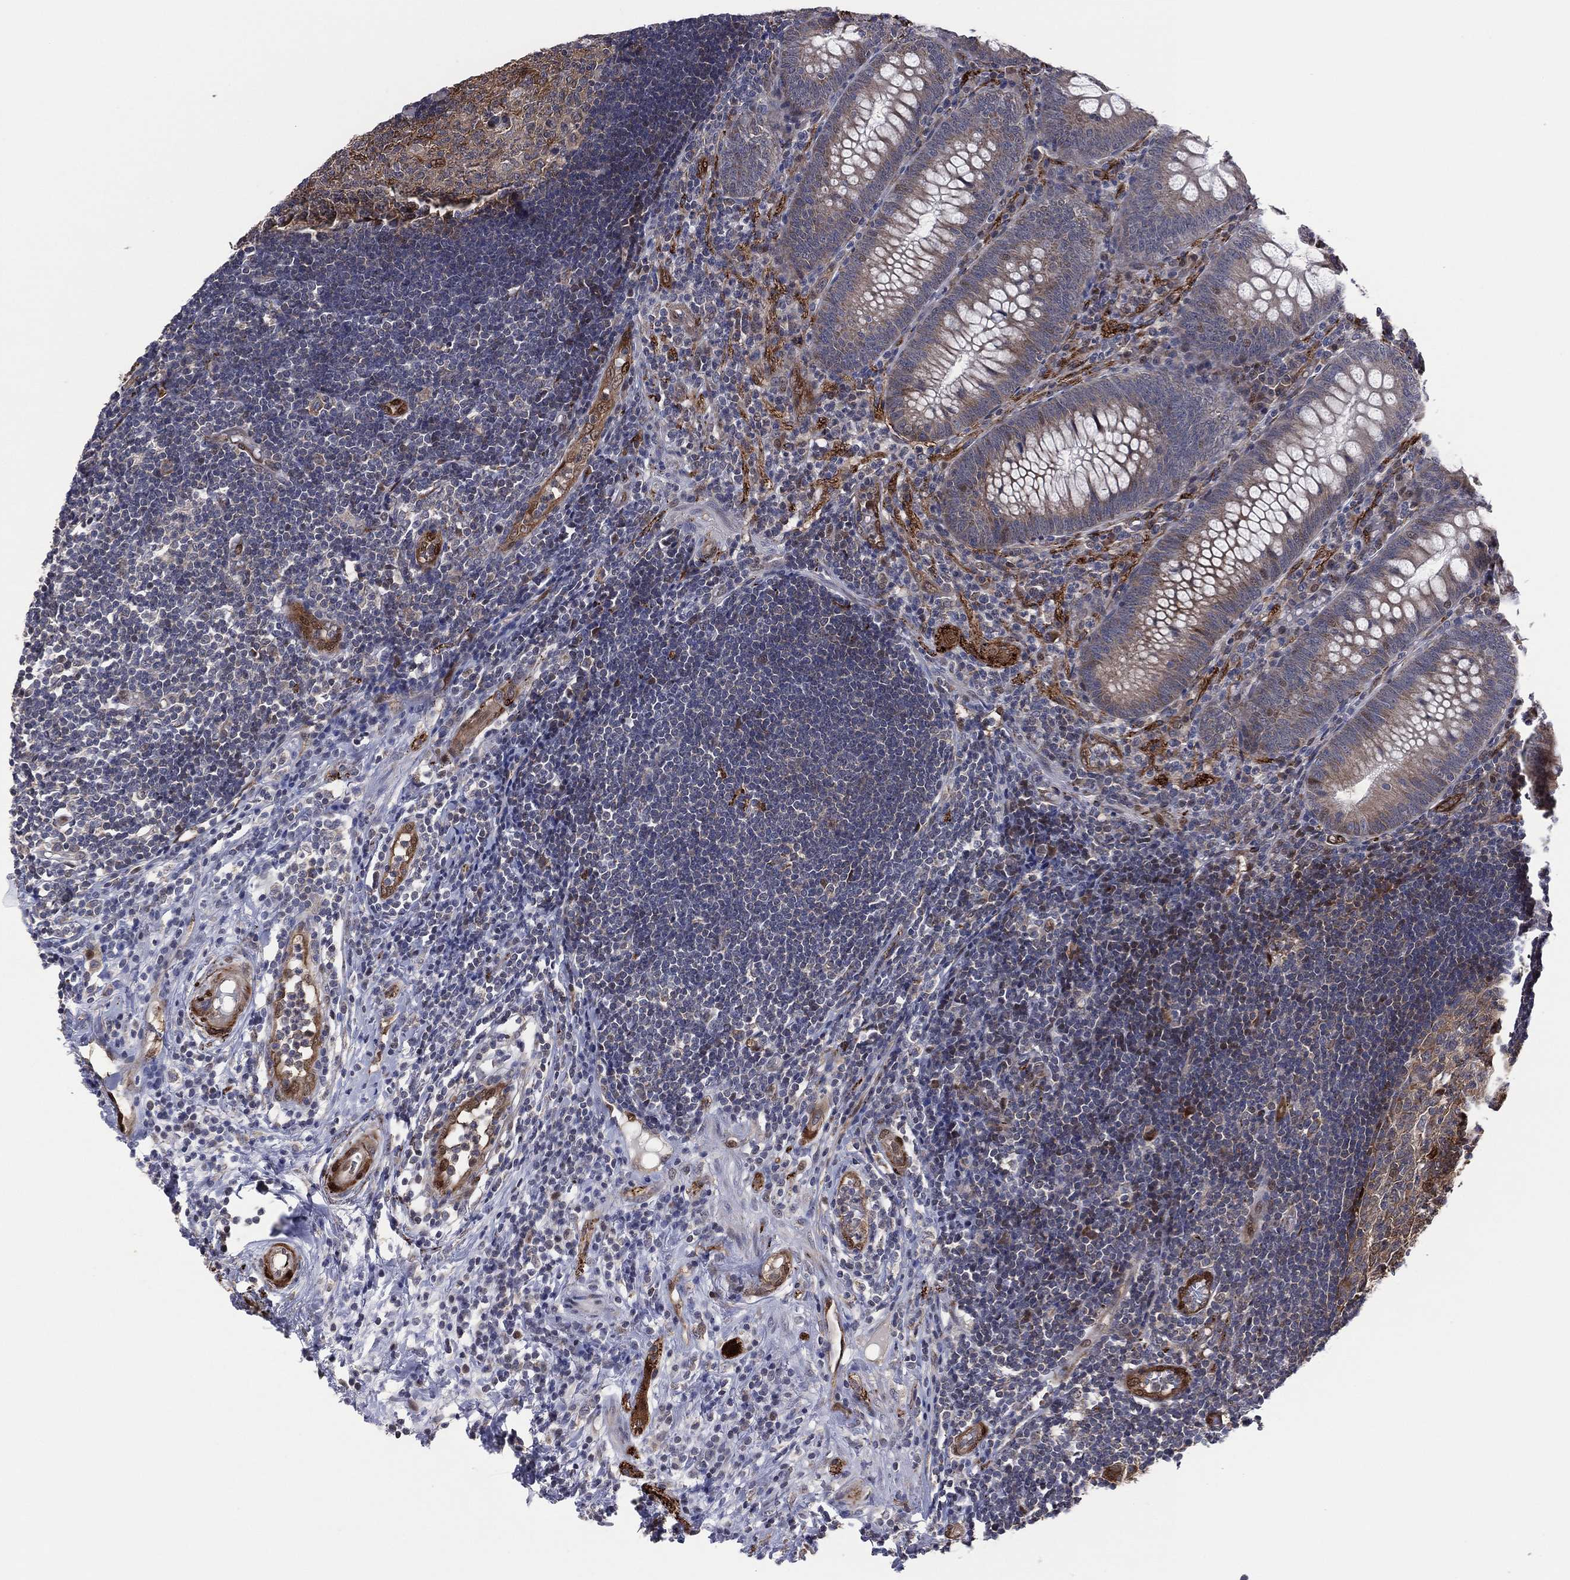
{"staining": {"intensity": "moderate", "quantity": "<25%", "location": "cytoplasmic/membranous"}, "tissue": "appendix", "cell_type": "Glandular cells", "image_type": "normal", "snomed": [{"axis": "morphology", "description": "Normal tissue, NOS"}, {"axis": "morphology", "description": "Inflammation, NOS"}, {"axis": "topography", "description": "Appendix"}], "caption": "The histopathology image exhibits immunohistochemical staining of unremarkable appendix. There is moderate cytoplasmic/membranous staining is appreciated in about <25% of glandular cells.", "gene": "SNCG", "patient": {"sex": "male", "age": 16}}